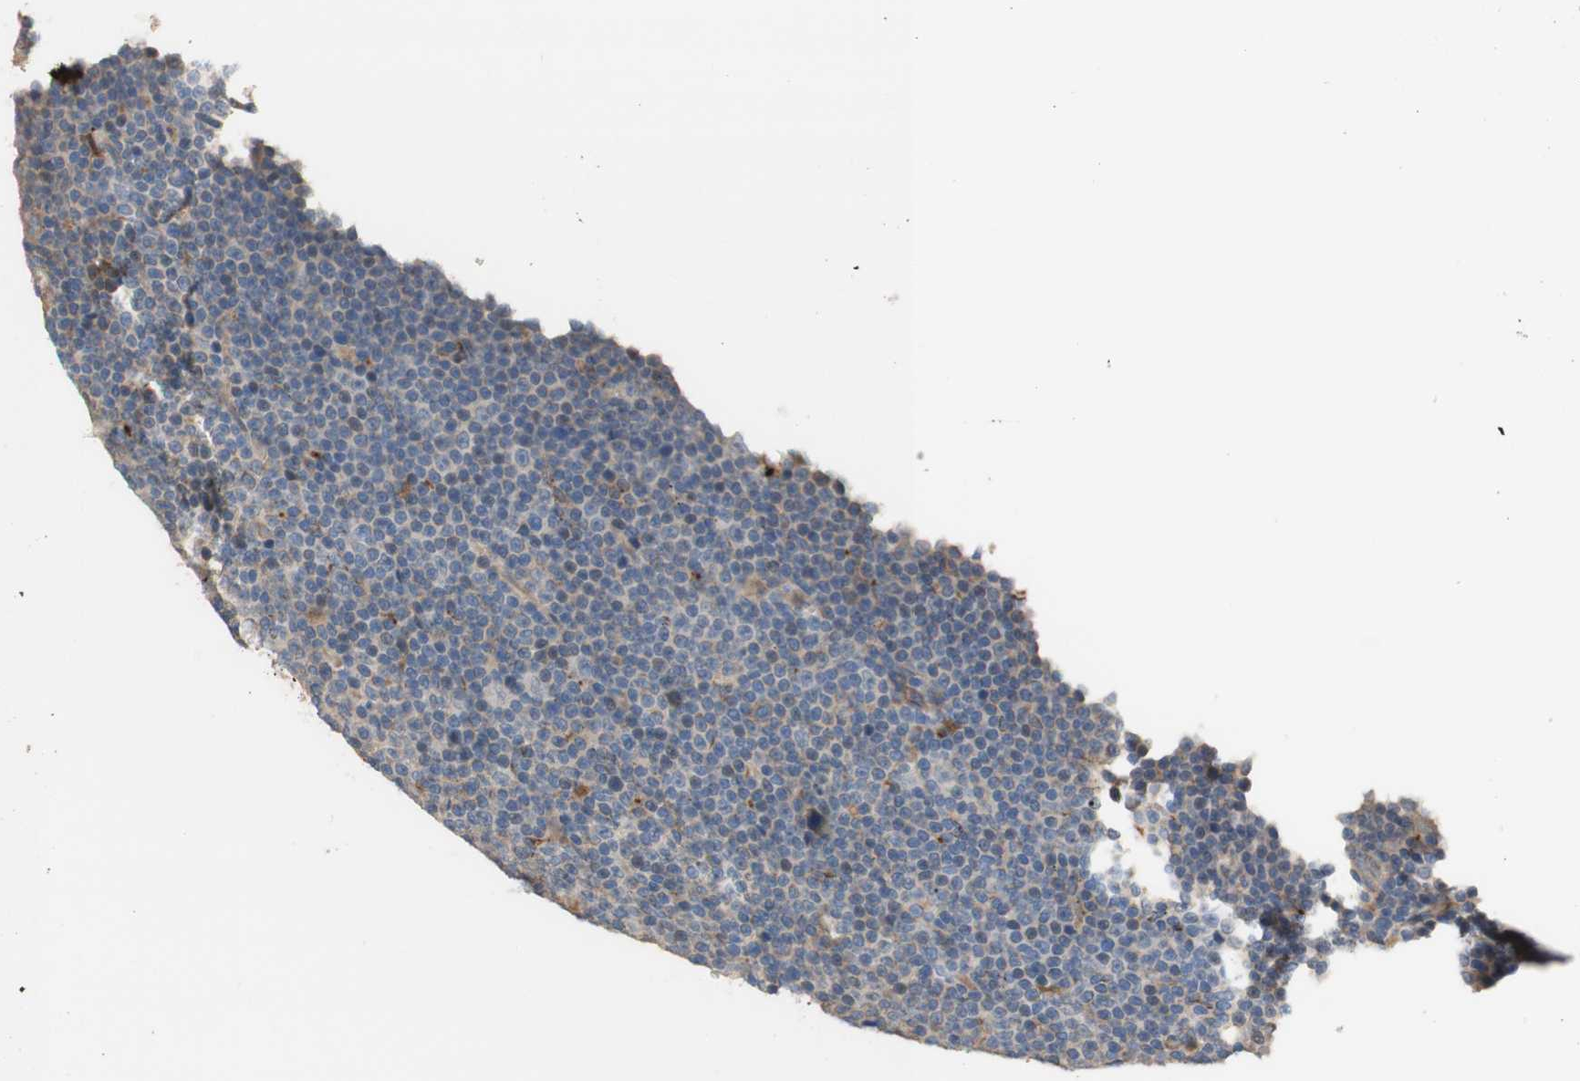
{"staining": {"intensity": "negative", "quantity": "none", "location": "none"}, "tissue": "lymphoma", "cell_type": "Tumor cells", "image_type": "cancer", "snomed": [{"axis": "morphology", "description": "Malignant lymphoma, non-Hodgkin's type, Low grade"}, {"axis": "topography", "description": "Lymph node"}], "caption": "Protein analysis of lymphoma displays no significant positivity in tumor cells. The staining is performed using DAB (3,3'-diaminobenzidine) brown chromogen with nuclei counter-stained in using hematoxylin.", "gene": "PTPN21", "patient": {"sex": "female", "age": 67}}